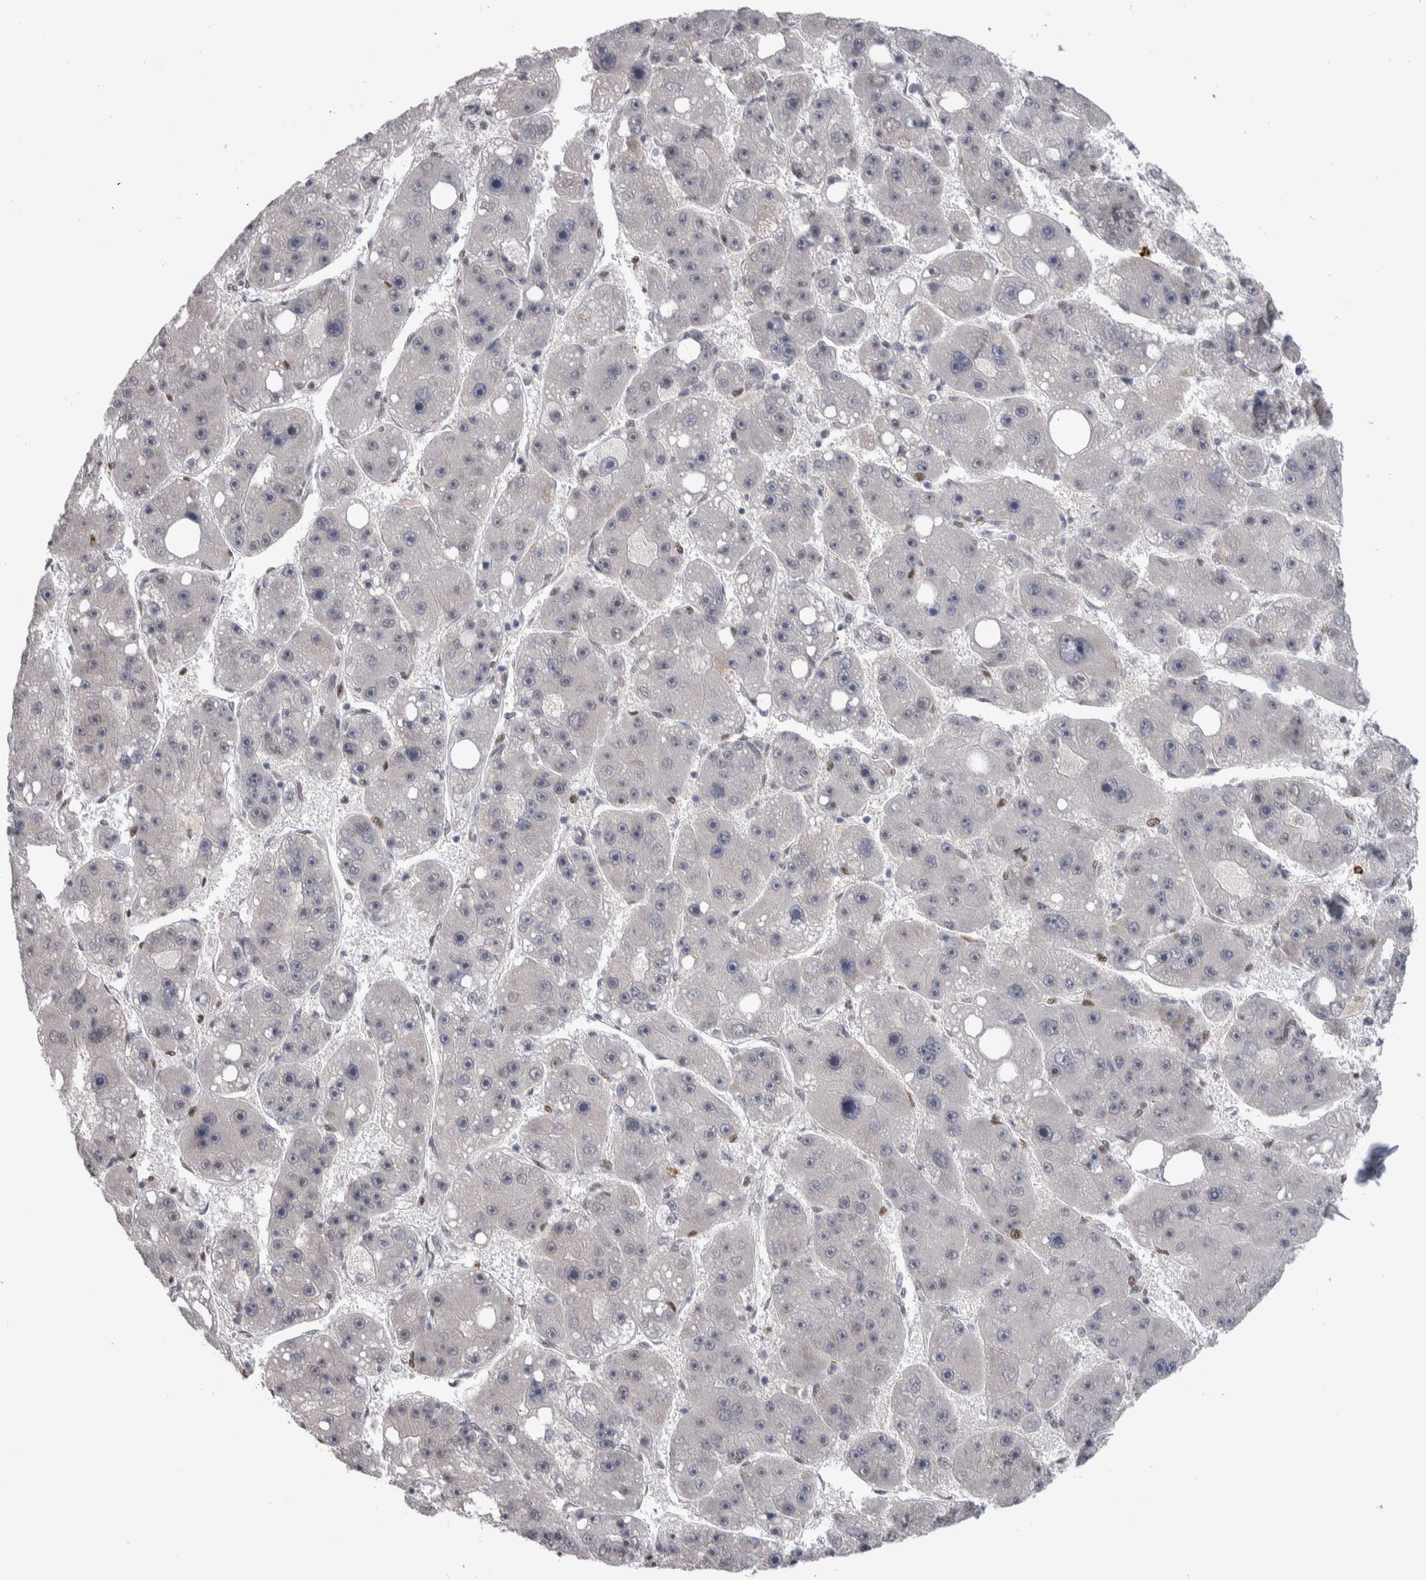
{"staining": {"intensity": "negative", "quantity": "none", "location": "none"}, "tissue": "liver cancer", "cell_type": "Tumor cells", "image_type": "cancer", "snomed": [{"axis": "morphology", "description": "Carcinoma, Hepatocellular, NOS"}, {"axis": "topography", "description": "Liver"}], "caption": "A micrograph of human liver cancer (hepatocellular carcinoma) is negative for staining in tumor cells.", "gene": "HEXIM2", "patient": {"sex": "female", "age": 61}}